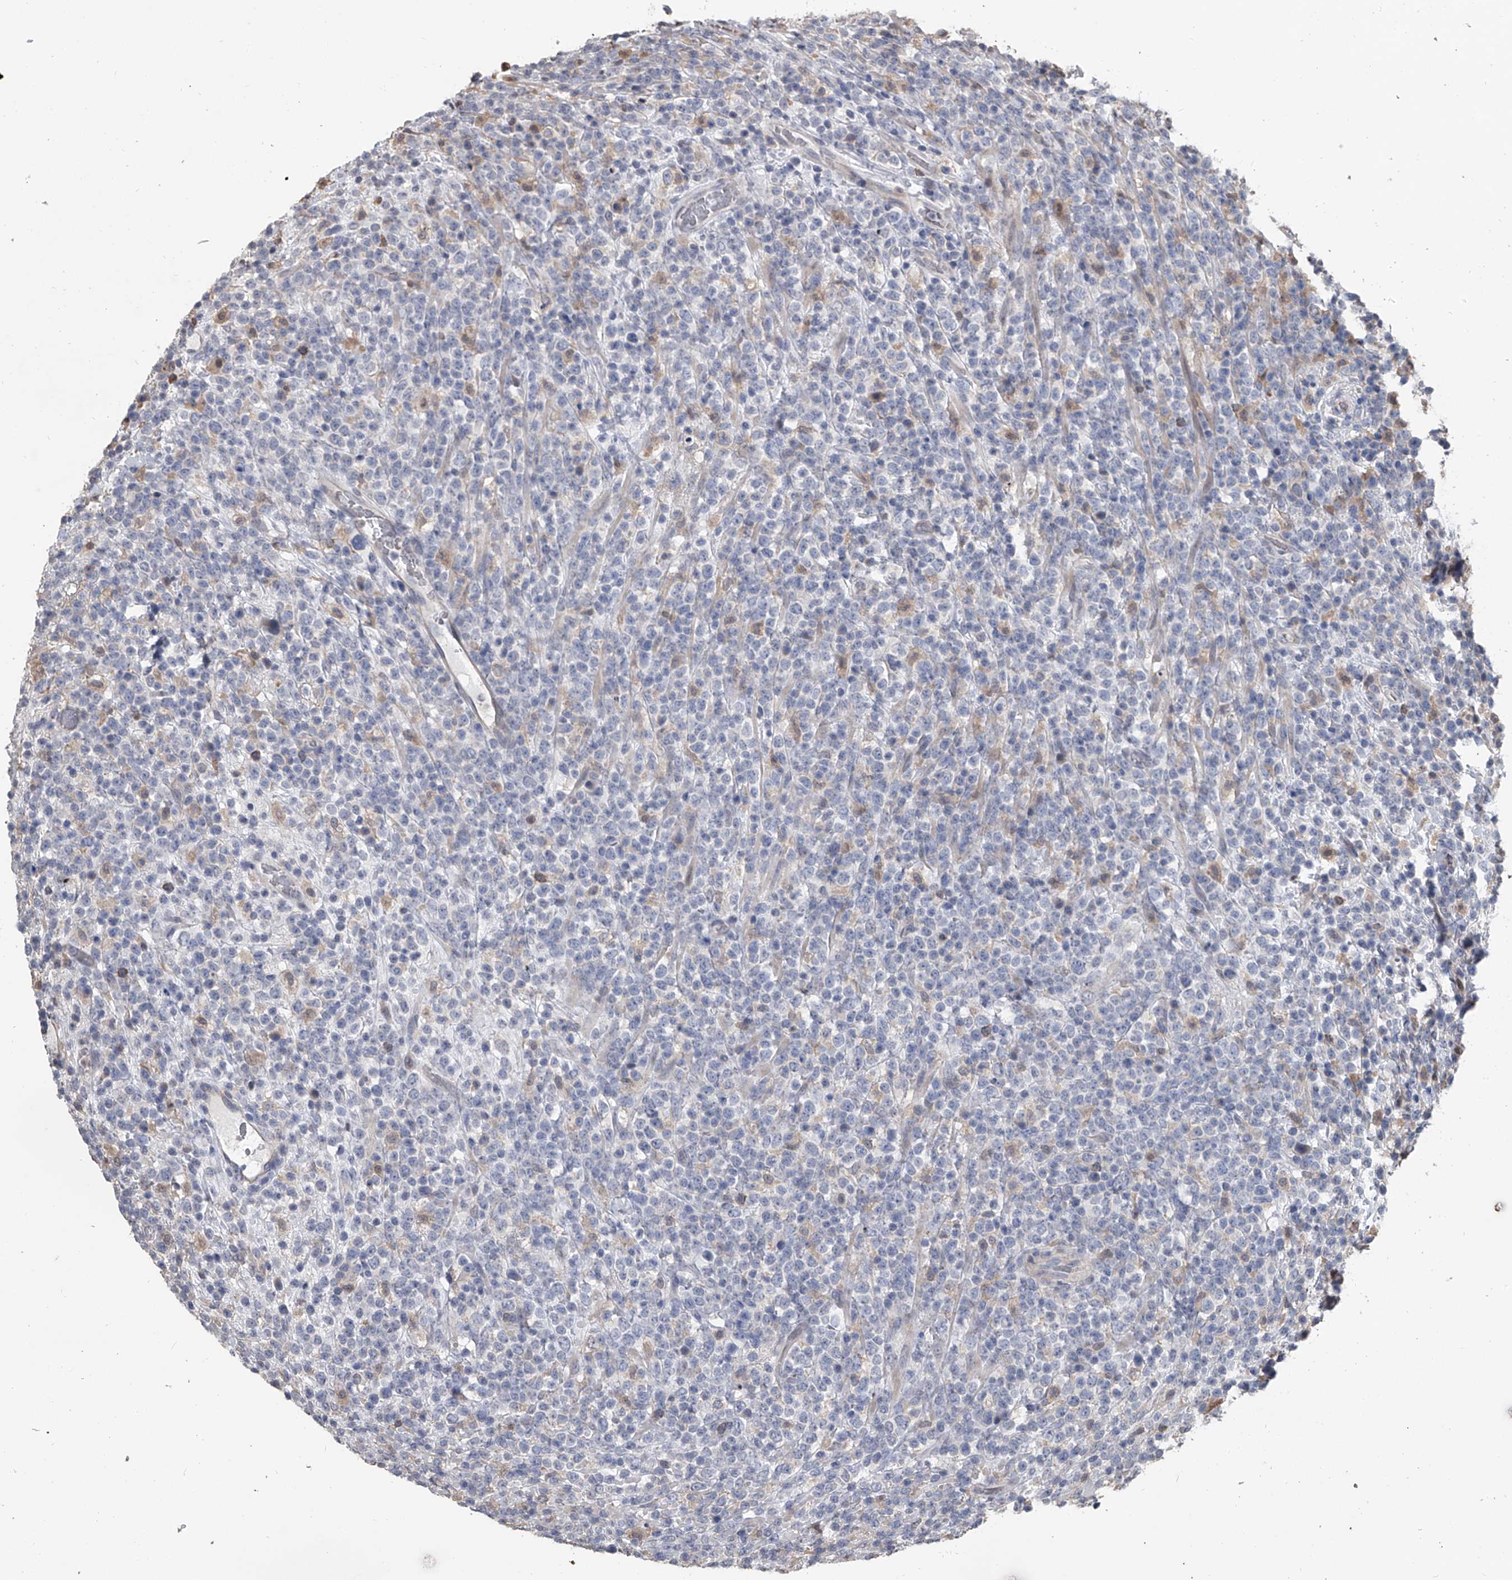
{"staining": {"intensity": "negative", "quantity": "none", "location": "none"}, "tissue": "lymphoma", "cell_type": "Tumor cells", "image_type": "cancer", "snomed": [{"axis": "morphology", "description": "Malignant lymphoma, non-Hodgkin's type, High grade"}, {"axis": "topography", "description": "Colon"}], "caption": "Immunohistochemistry (IHC) image of neoplastic tissue: human high-grade malignant lymphoma, non-Hodgkin's type stained with DAB (3,3'-diaminobenzidine) shows no significant protein expression in tumor cells.", "gene": "DOCK9", "patient": {"sex": "female", "age": 53}}